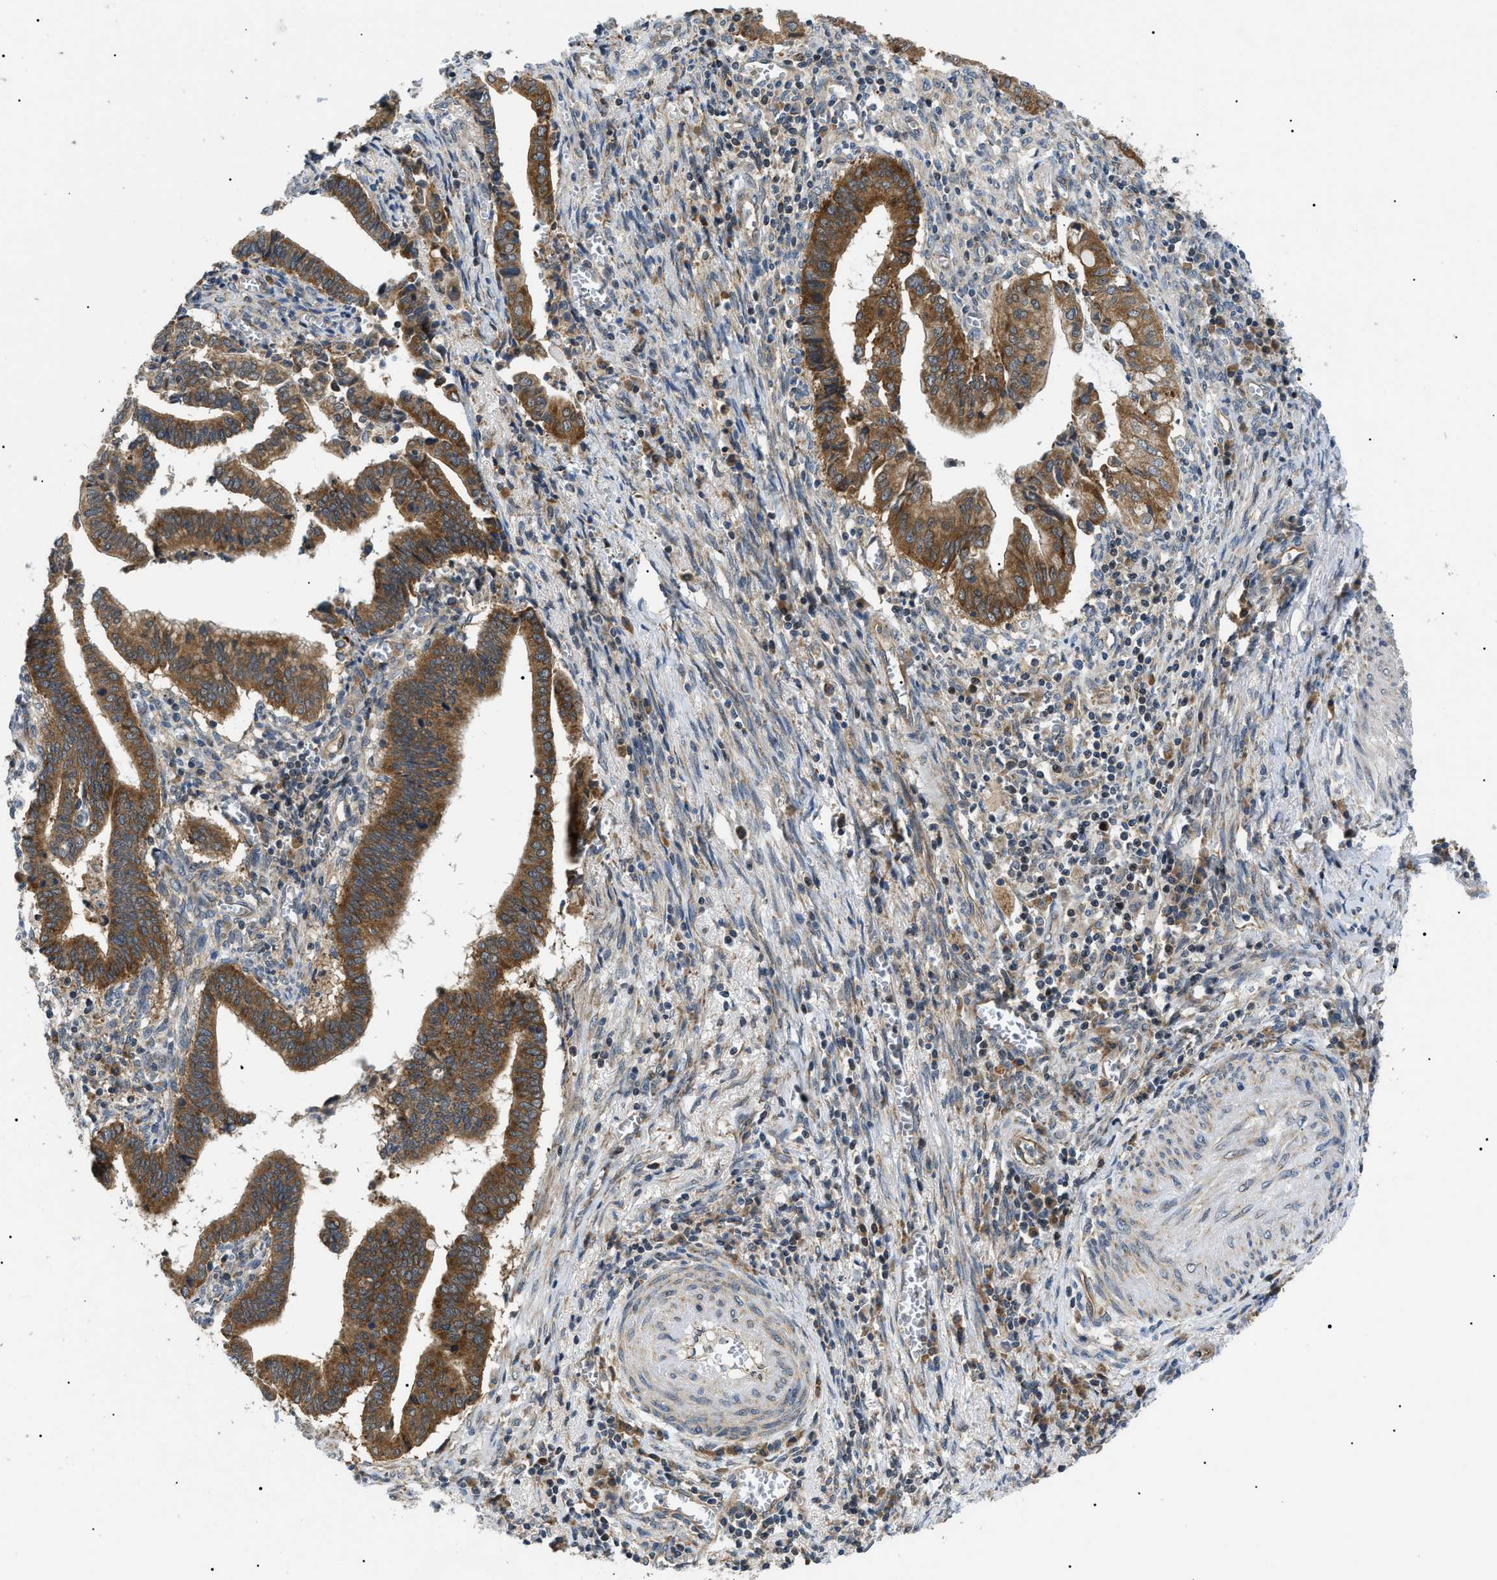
{"staining": {"intensity": "moderate", "quantity": ">75%", "location": "cytoplasmic/membranous"}, "tissue": "cervical cancer", "cell_type": "Tumor cells", "image_type": "cancer", "snomed": [{"axis": "morphology", "description": "Adenocarcinoma, NOS"}, {"axis": "topography", "description": "Cervix"}], "caption": "Immunohistochemistry (IHC) (DAB) staining of human cervical adenocarcinoma exhibits moderate cytoplasmic/membranous protein expression in approximately >75% of tumor cells.", "gene": "SRPK1", "patient": {"sex": "female", "age": 44}}